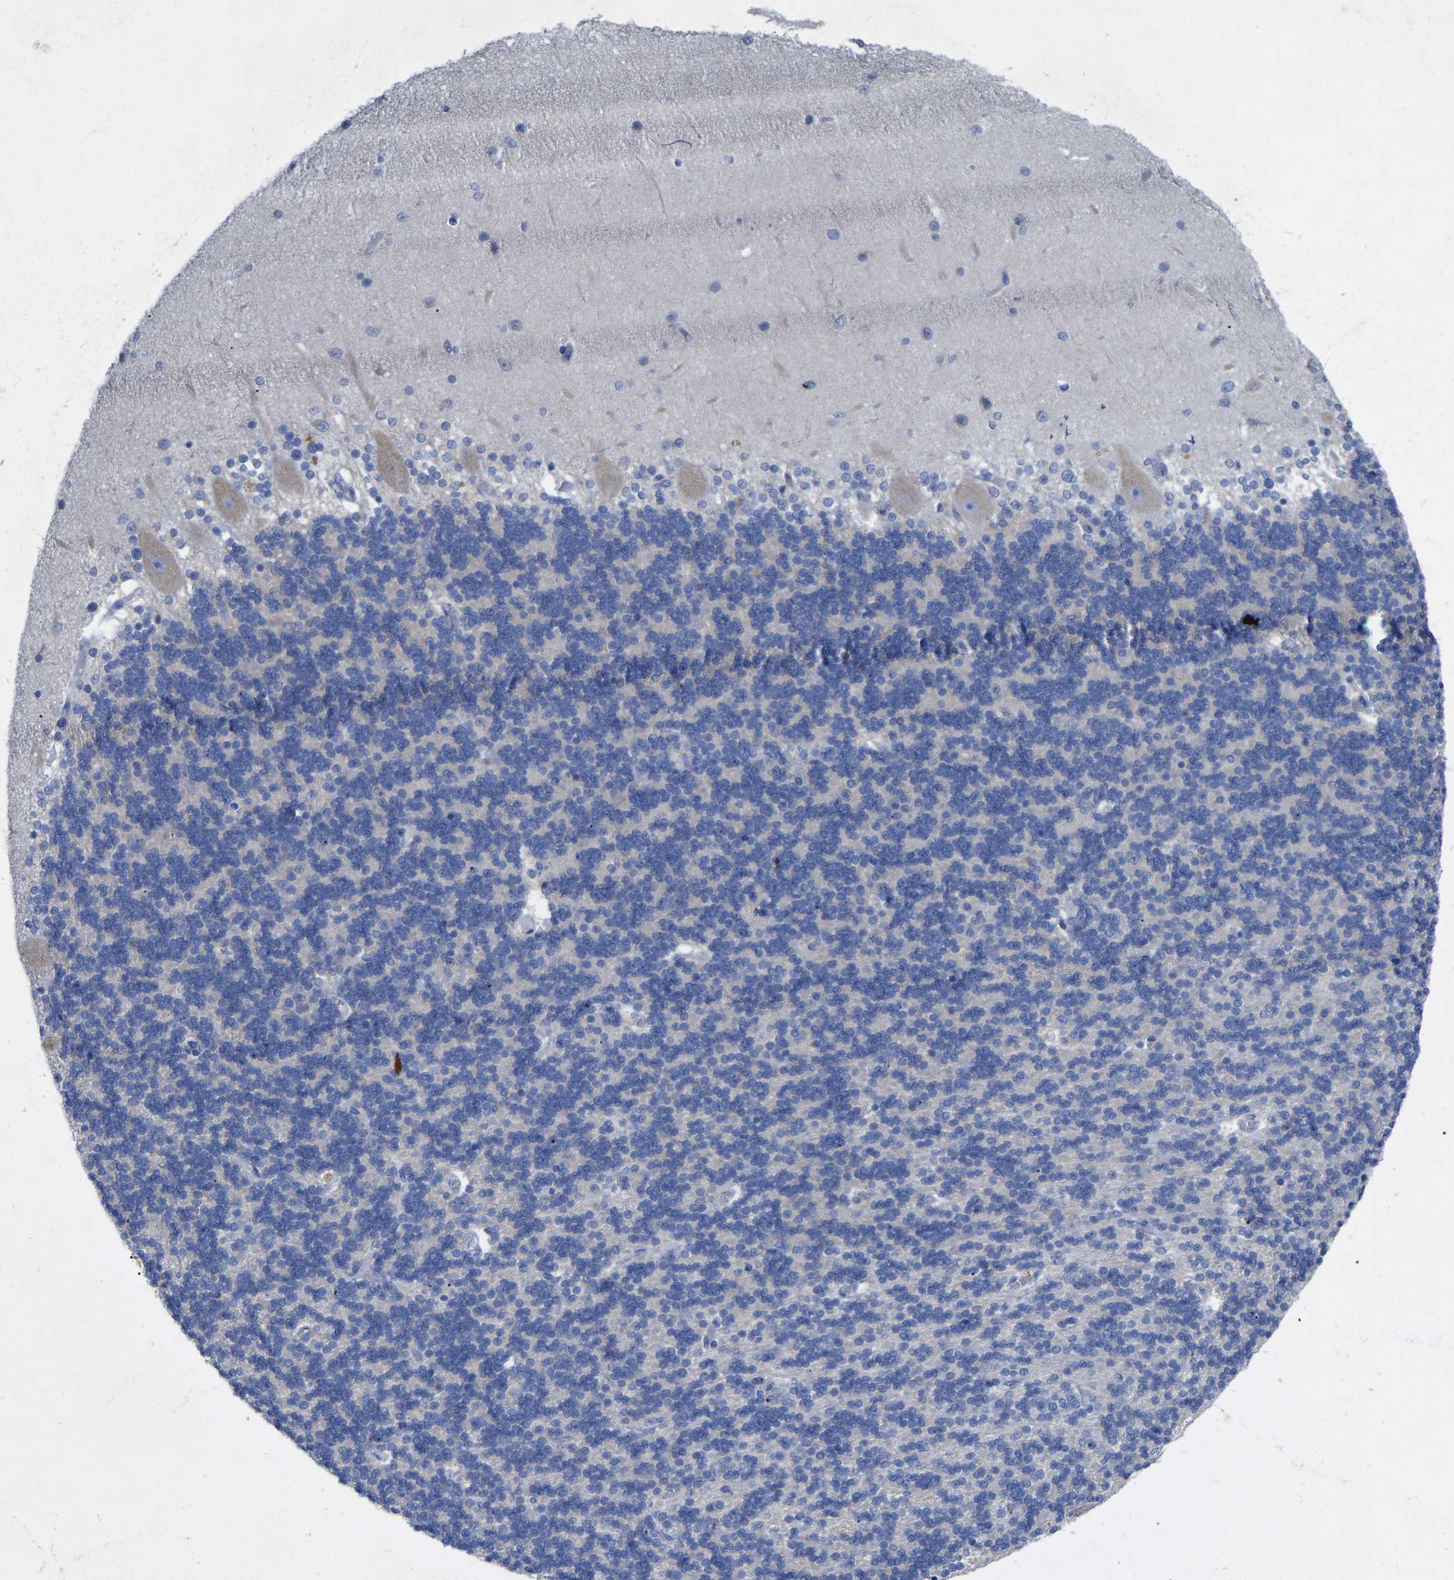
{"staining": {"intensity": "negative", "quantity": "none", "location": "none"}, "tissue": "cerebellum", "cell_type": "Cells in granular layer", "image_type": "normal", "snomed": [{"axis": "morphology", "description": "Normal tissue, NOS"}, {"axis": "topography", "description": "Cerebellum"}], "caption": "Cells in granular layer are negative for protein expression in benign human cerebellum. Brightfield microscopy of immunohistochemistry (IHC) stained with DAB (3,3'-diaminobenzidine) (brown) and hematoxylin (blue), captured at high magnification.", "gene": "STRIP2", "patient": {"sex": "female", "age": 54}}